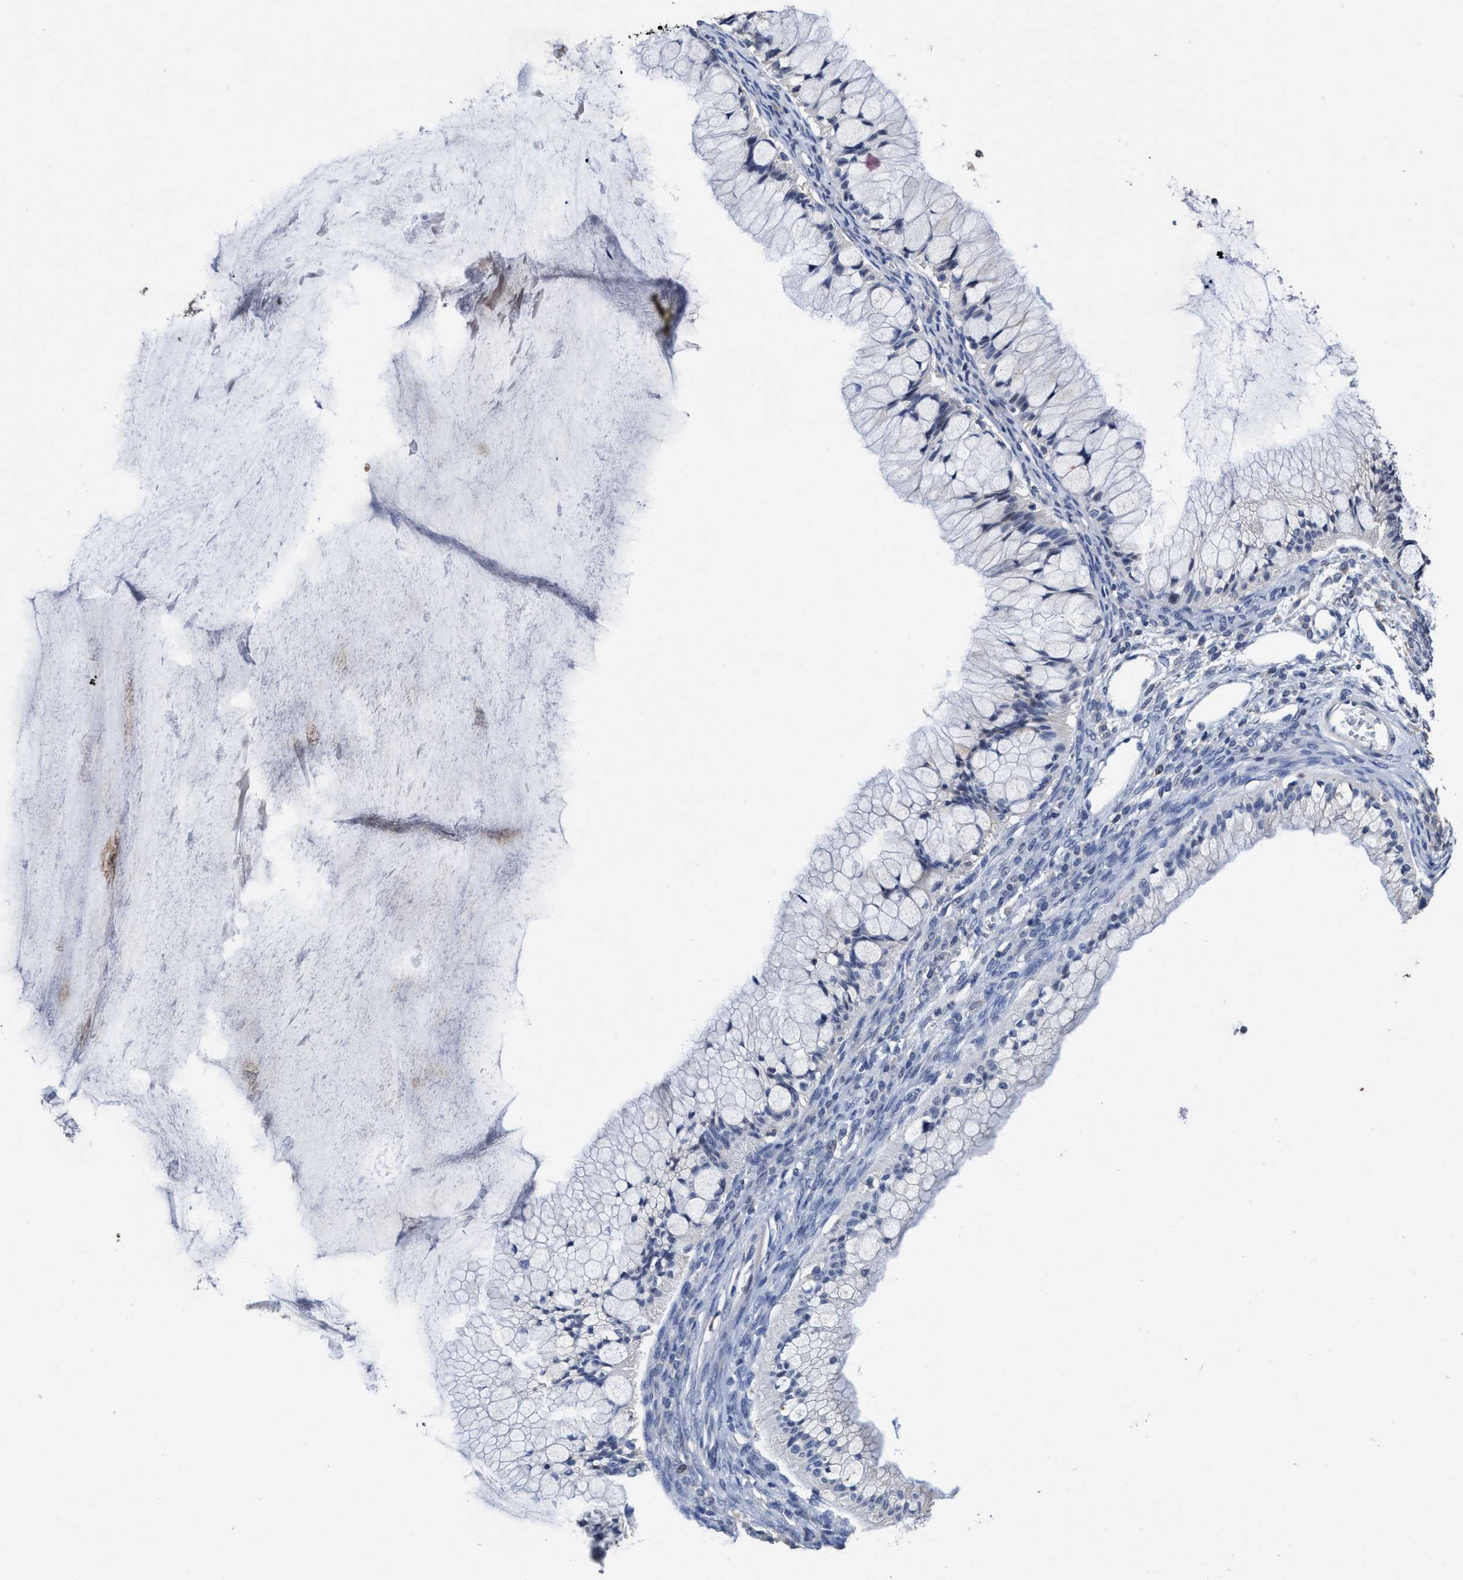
{"staining": {"intensity": "negative", "quantity": "none", "location": "none"}, "tissue": "ovarian cancer", "cell_type": "Tumor cells", "image_type": "cancer", "snomed": [{"axis": "morphology", "description": "Cystadenocarcinoma, mucinous, NOS"}, {"axis": "topography", "description": "Ovary"}], "caption": "Micrograph shows no protein staining in tumor cells of ovarian mucinous cystadenocarcinoma tissue.", "gene": "ZFAT", "patient": {"sex": "female", "age": 57}}